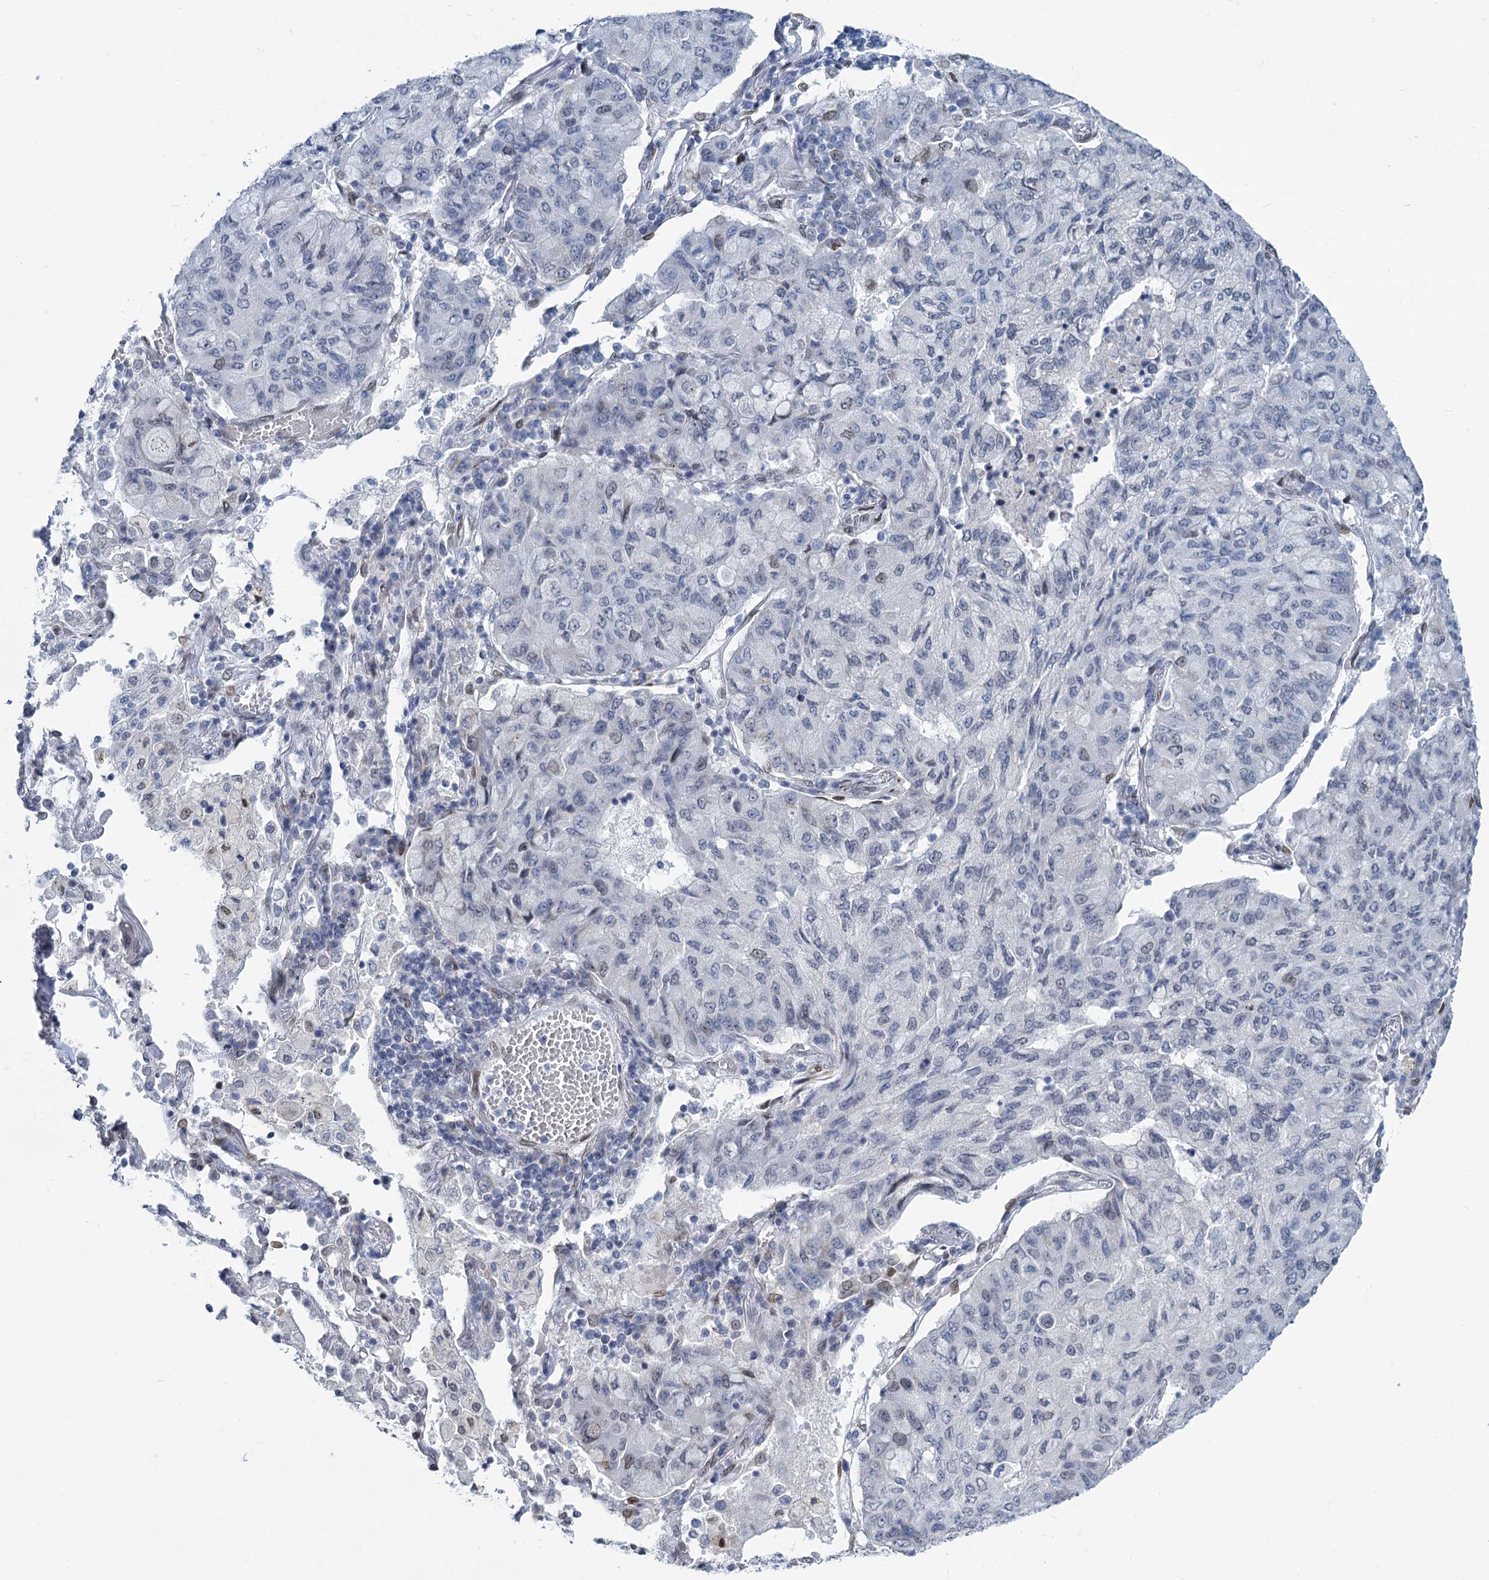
{"staining": {"intensity": "negative", "quantity": "none", "location": "none"}, "tissue": "lung cancer", "cell_type": "Tumor cells", "image_type": "cancer", "snomed": [{"axis": "morphology", "description": "Squamous cell carcinoma, NOS"}, {"axis": "topography", "description": "Lung"}], "caption": "Immunohistochemistry (IHC) image of lung cancer stained for a protein (brown), which reveals no expression in tumor cells. (Immunohistochemistry (IHC), brightfield microscopy, high magnification).", "gene": "PRSS35", "patient": {"sex": "male", "age": 74}}